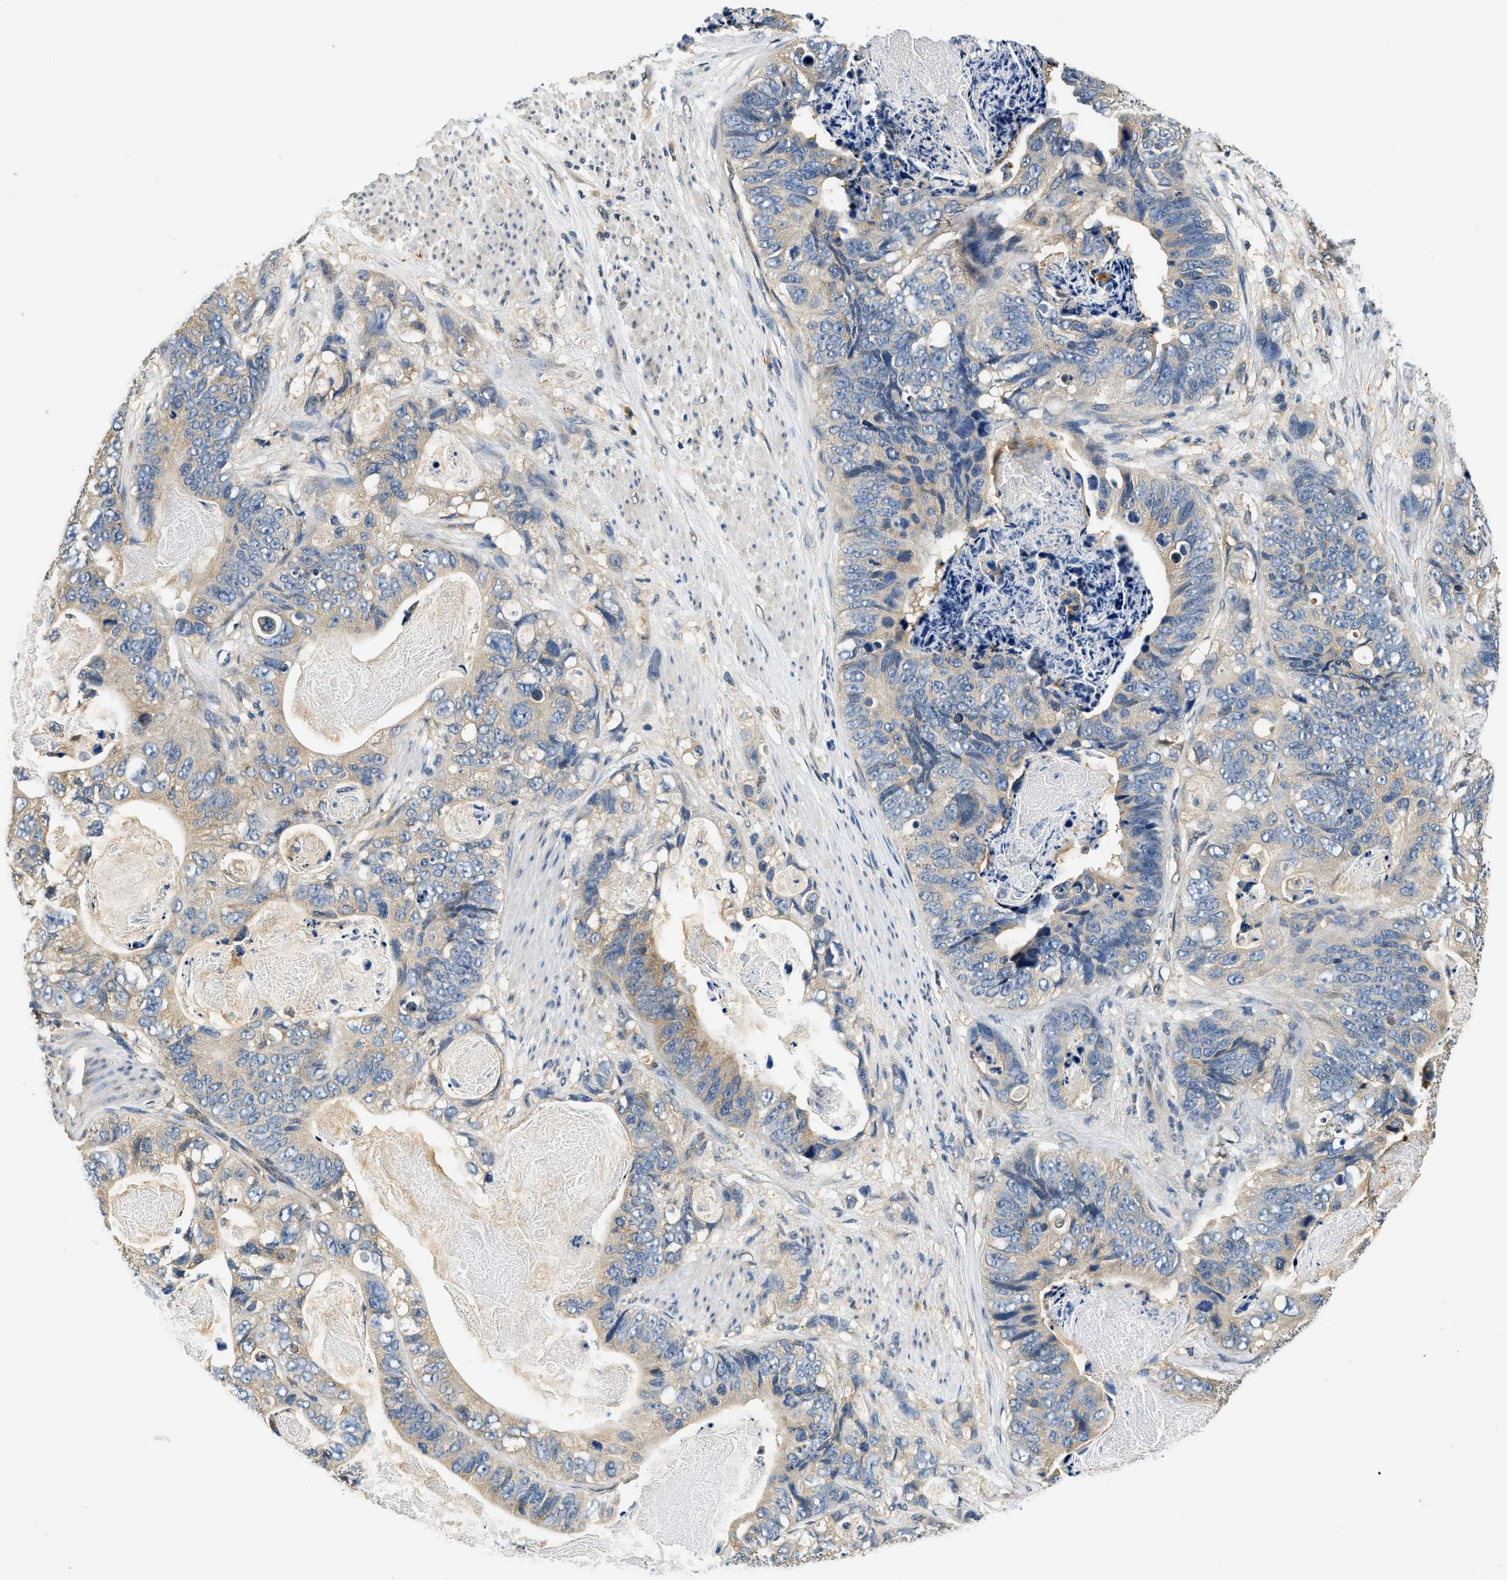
{"staining": {"intensity": "moderate", "quantity": "<25%", "location": "cytoplasmic/membranous"}, "tissue": "stomach cancer", "cell_type": "Tumor cells", "image_type": "cancer", "snomed": [{"axis": "morphology", "description": "Adenocarcinoma, NOS"}, {"axis": "topography", "description": "Stomach"}], "caption": "Immunohistochemical staining of human stomach cancer shows moderate cytoplasmic/membranous protein staining in approximately <25% of tumor cells.", "gene": "BCL7C", "patient": {"sex": "female", "age": 89}}